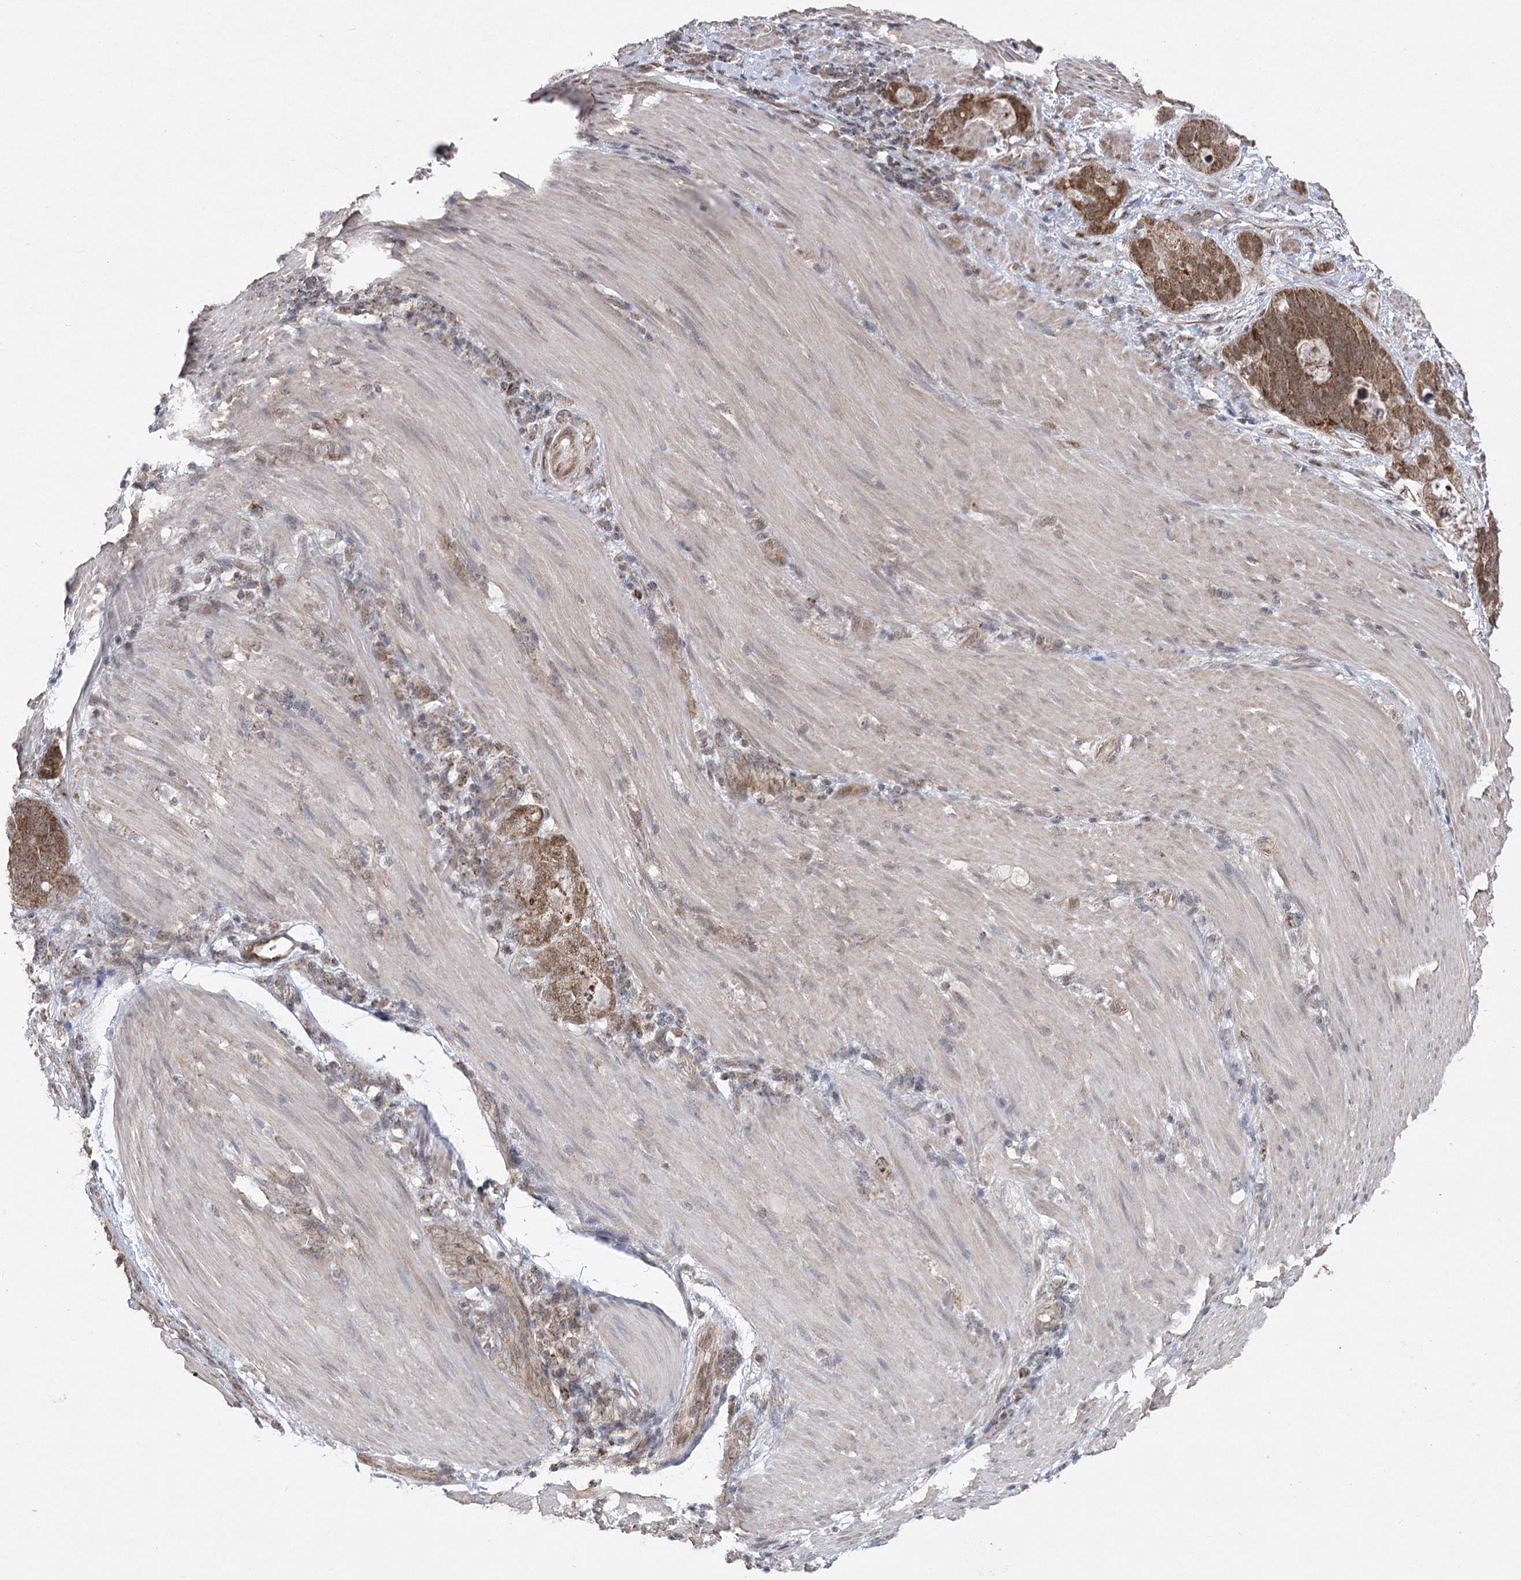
{"staining": {"intensity": "moderate", "quantity": ">75%", "location": "cytoplasmic/membranous,nuclear"}, "tissue": "stomach cancer", "cell_type": "Tumor cells", "image_type": "cancer", "snomed": [{"axis": "morphology", "description": "Normal tissue, NOS"}, {"axis": "morphology", "description": "Adenocarcinoma, NOS"}, {"axis": "topography", "description": "Stomach"}], "caption": "An IHC micrograph of neoplastic tissue is shown. Protein staining in brown shows moderate cytoplasmic/membranous and nuclear positivity in stomach cancer (adenocarcinoma) within tumor cells. (DAB = brown stain, brightfield microscopy at high magnification).", "gene": "SLC4A1AP", "patient": {"sex": "female", "age": 89}}